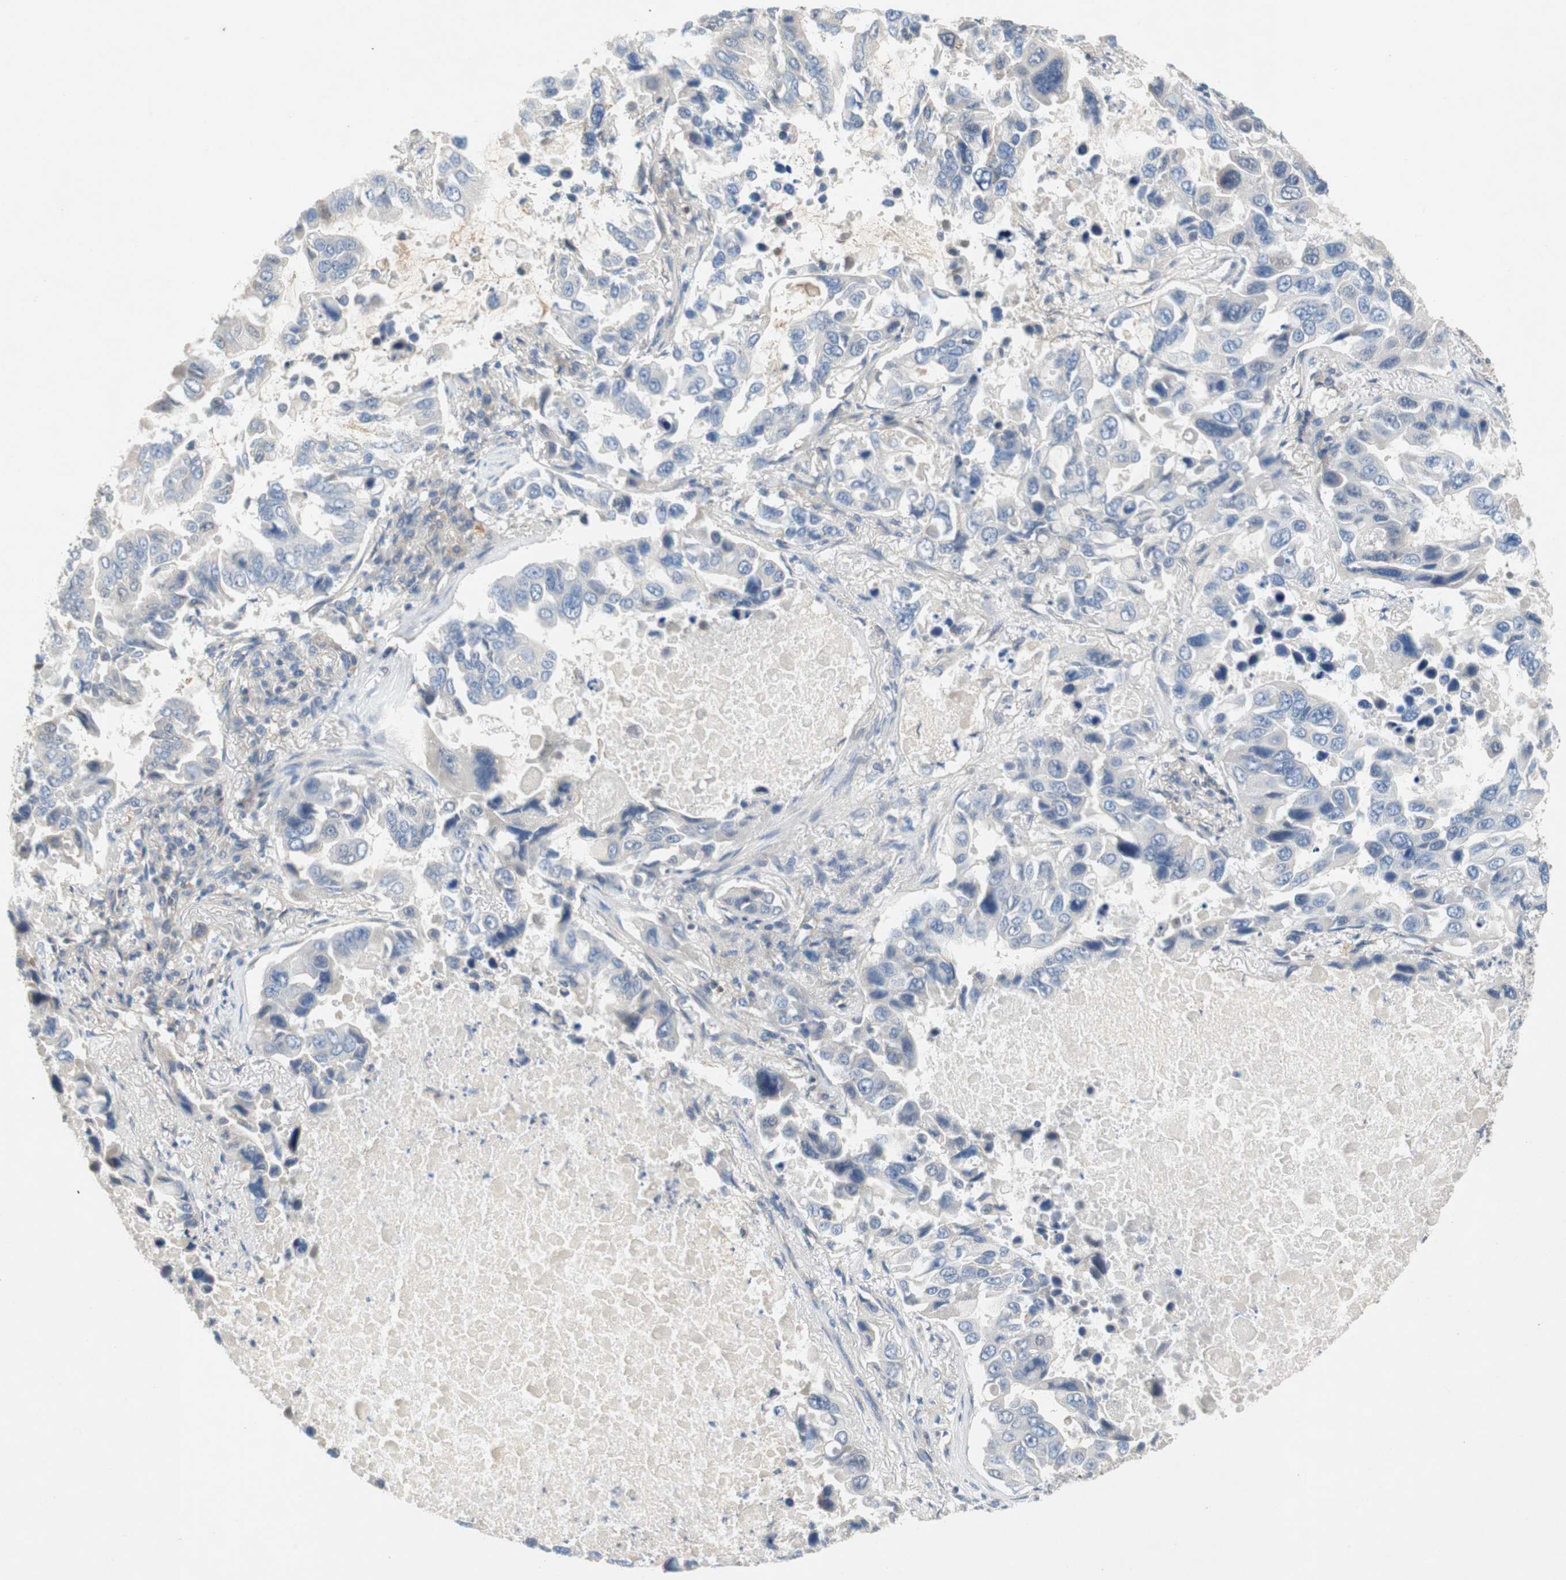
{"staining": {"intensity": "negative", "quantity": "none", "location": "none"}, "tissue": "lung cancer", "cell_type": "Tumor cells", "image_type": "cancer", "snomed": [{"axis": "morphology", "description": "Adenocarcinoma, NOS"}, {"axis": "topography", "description": "Lung"}], "caption": "Human adenocarcinoma (lung) stained for a protein using immunohistochemistry demonstrates no staining in tumor cells.", "gene": "RELB", "patient": {"sex": "male", "age": 64}}